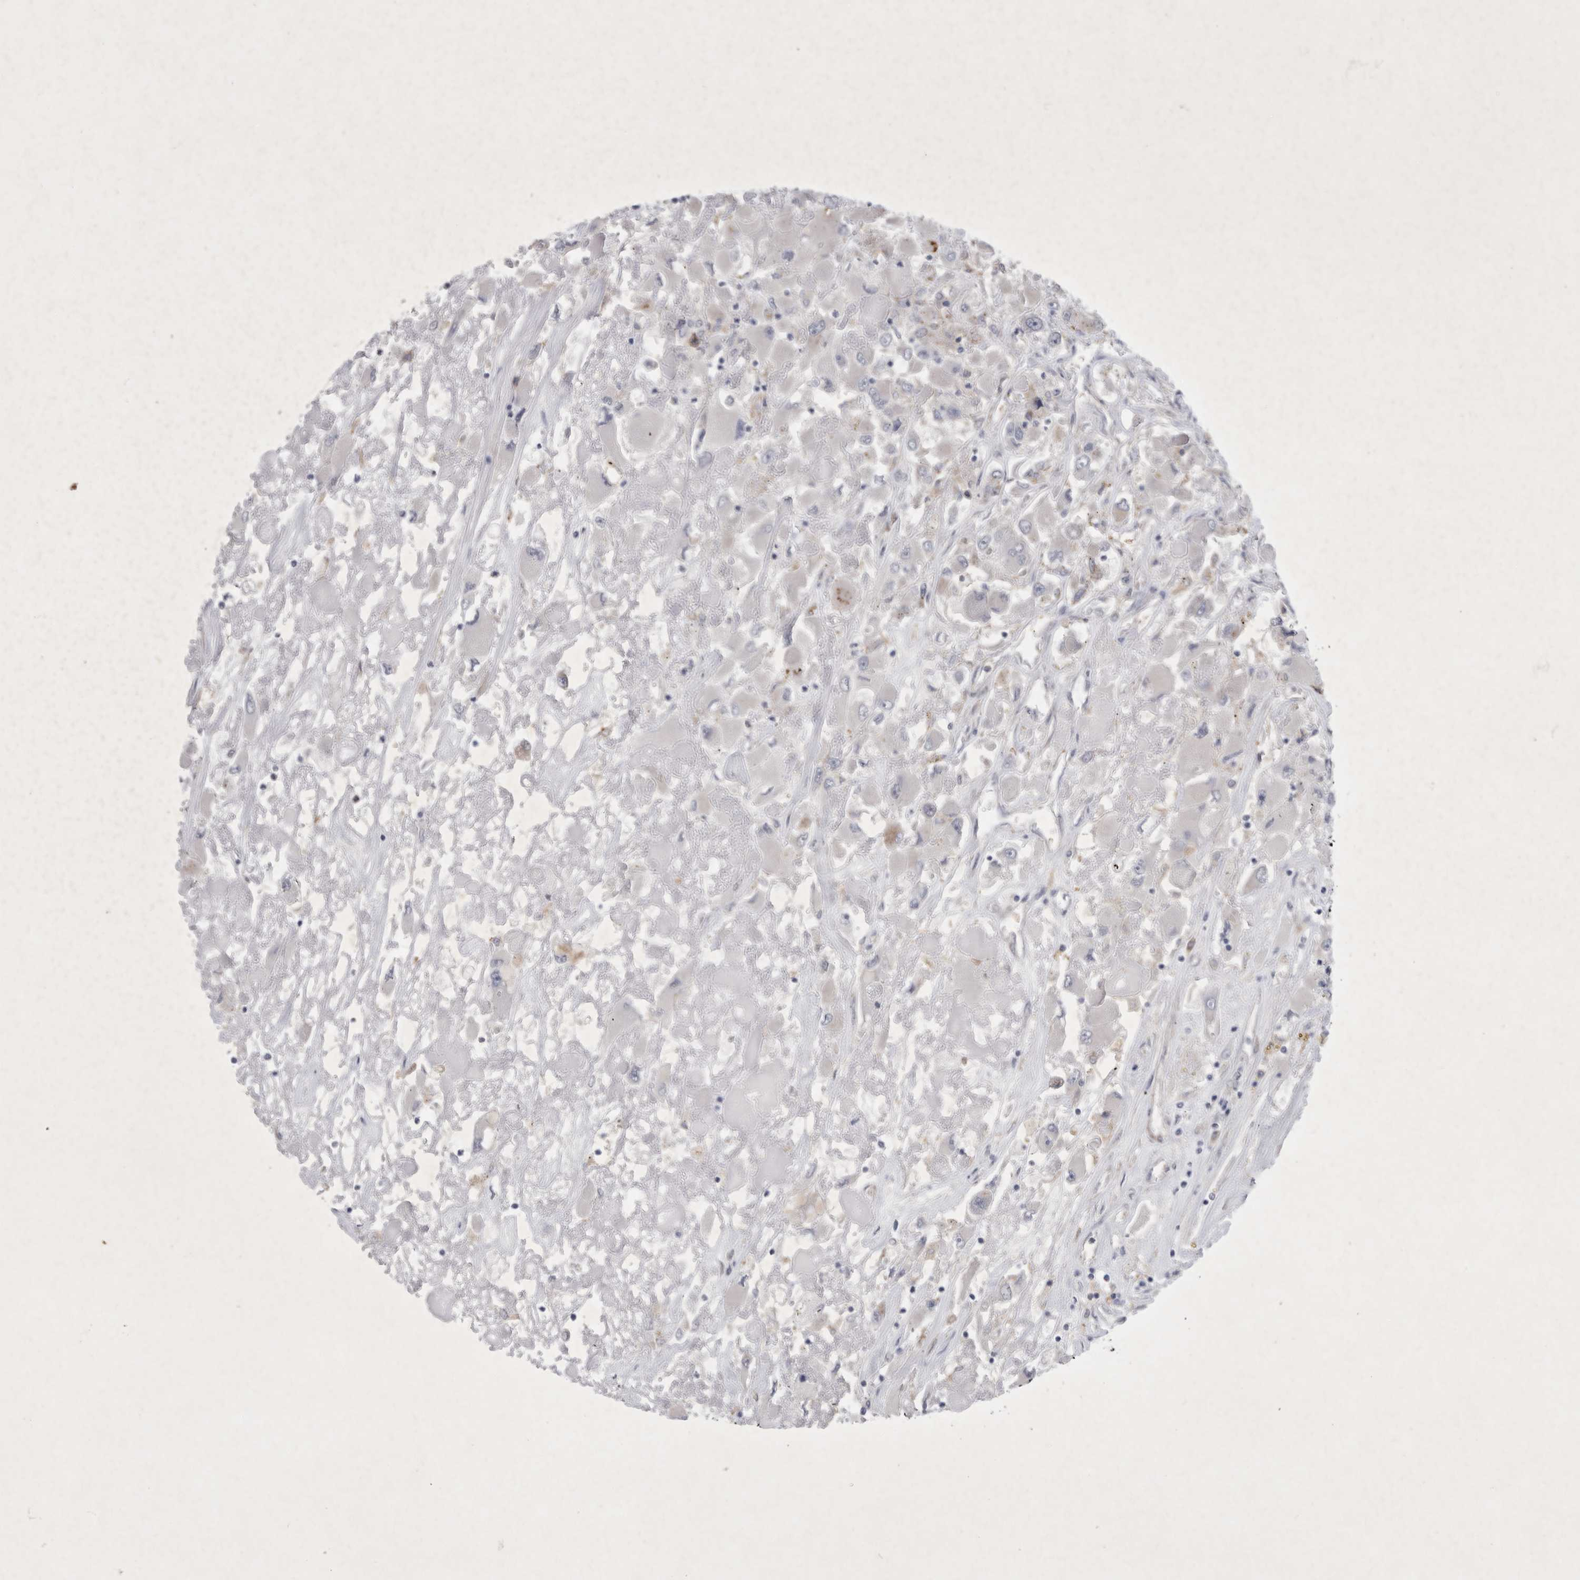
{"staining": {"intensity": "negative", "quantity": "none", "location": "none"}, "tissue": "renal cancer", "cell_type": "Tumor cells", "image_type": "cancer", "snomed": [{"axis": "morphology", "description": "Adenocarcinoma, NOS"}, {"axis": "topography", "description": "Kidney"}], "caption": "The IHC image has no significant positivity in tumor cells of adenocarcinoma (renal) tissue.", "gene": "SIGLEC10", "patient": {"sex": "female", "age": 52}}